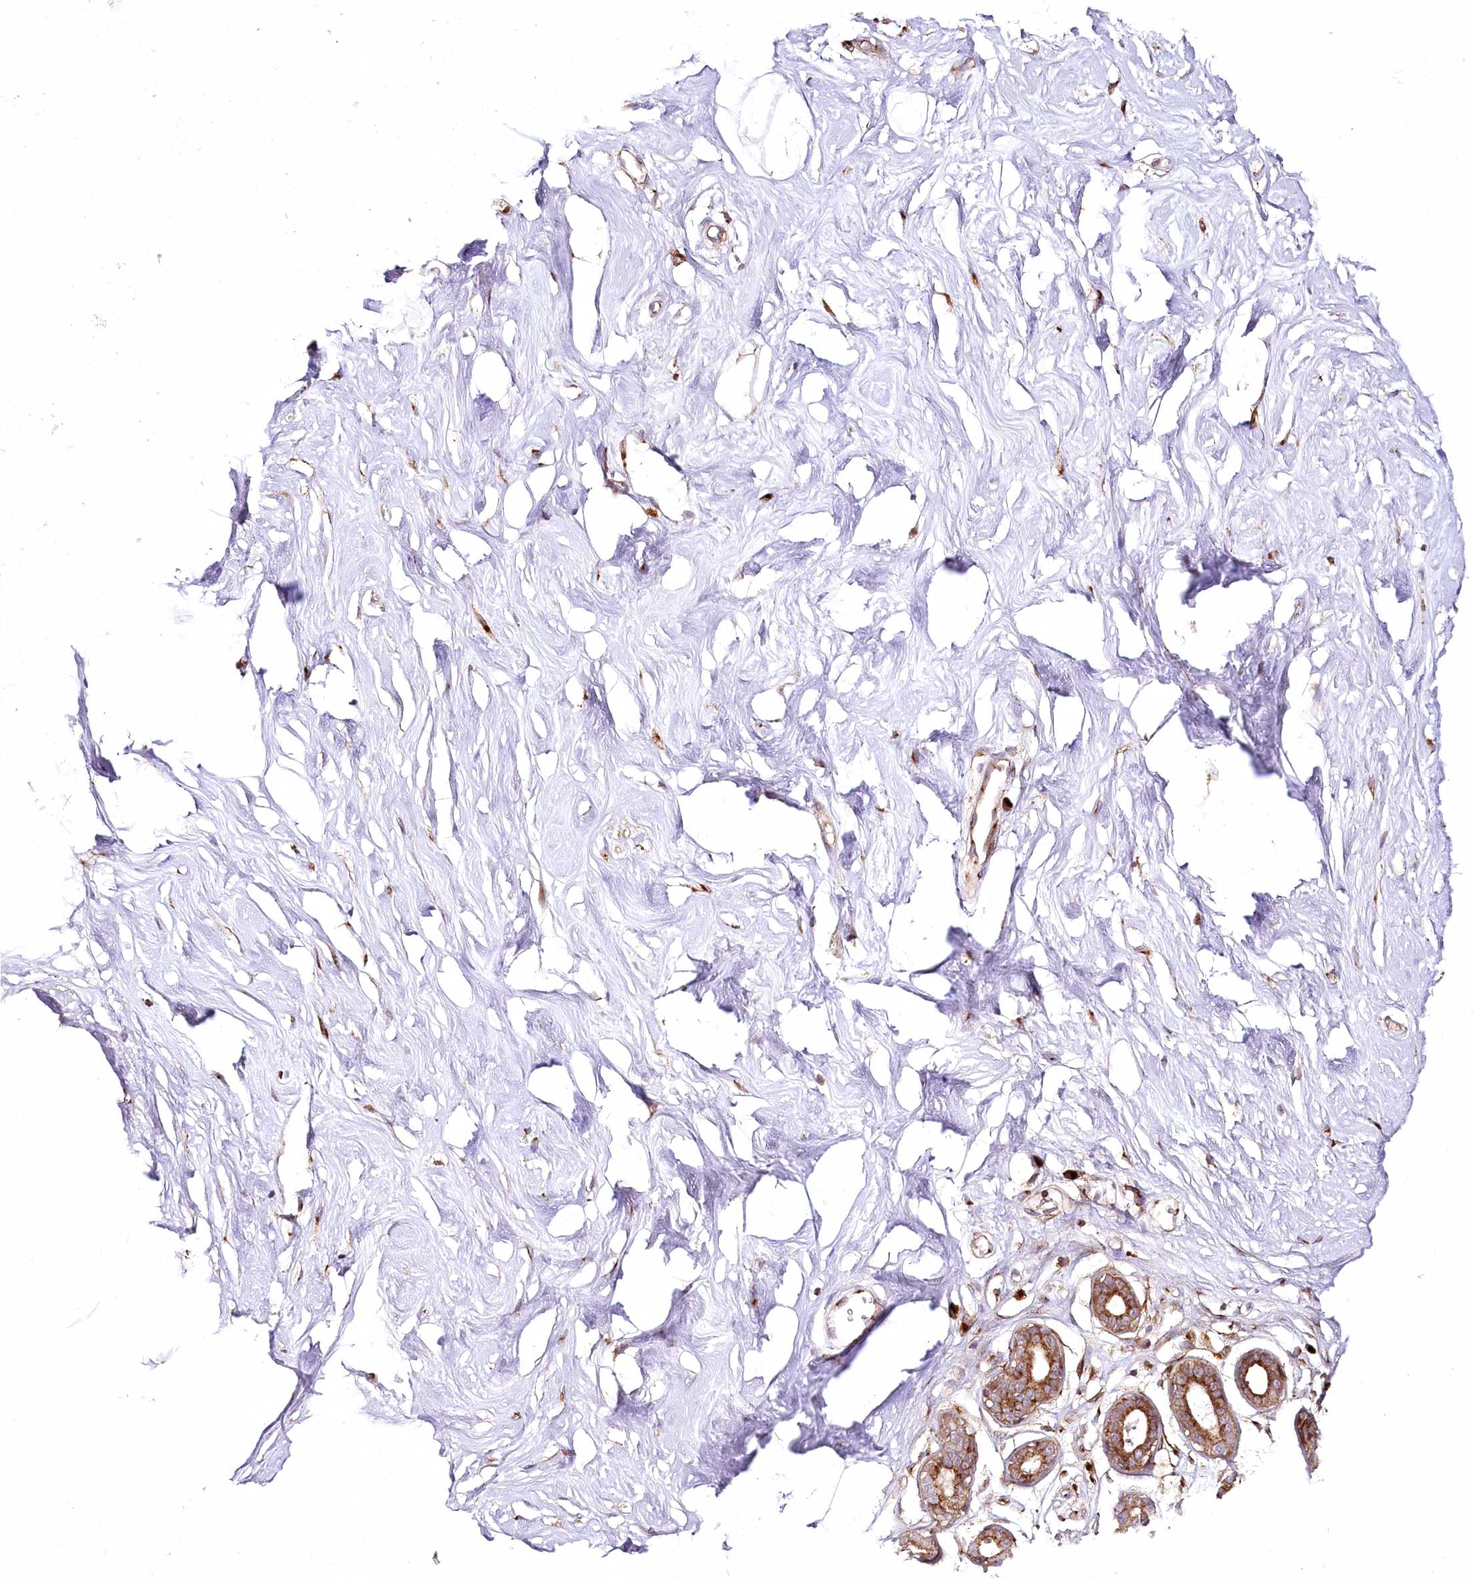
{"staining": {"intensity": "negative", "quantity": "none", "location": "none"}, "tissue": "breast", "cell_type": "Adipocytes", "image_type": "normal", "snomed": [{"axis": "morphology", "description": "Normal tissue, NOS"}, {"axis": "morphology", "description": "Adenoma, NOS"}, {"axis": "topography", "description": "Breast"}], "caption": "High power microscopy histopathology image of an immunohistochemistry micrograph of normal breast, revealing no significant positivity in adipocytes.", "gene": "COPG1", "patient": {"sex": "female", "age": 23}}